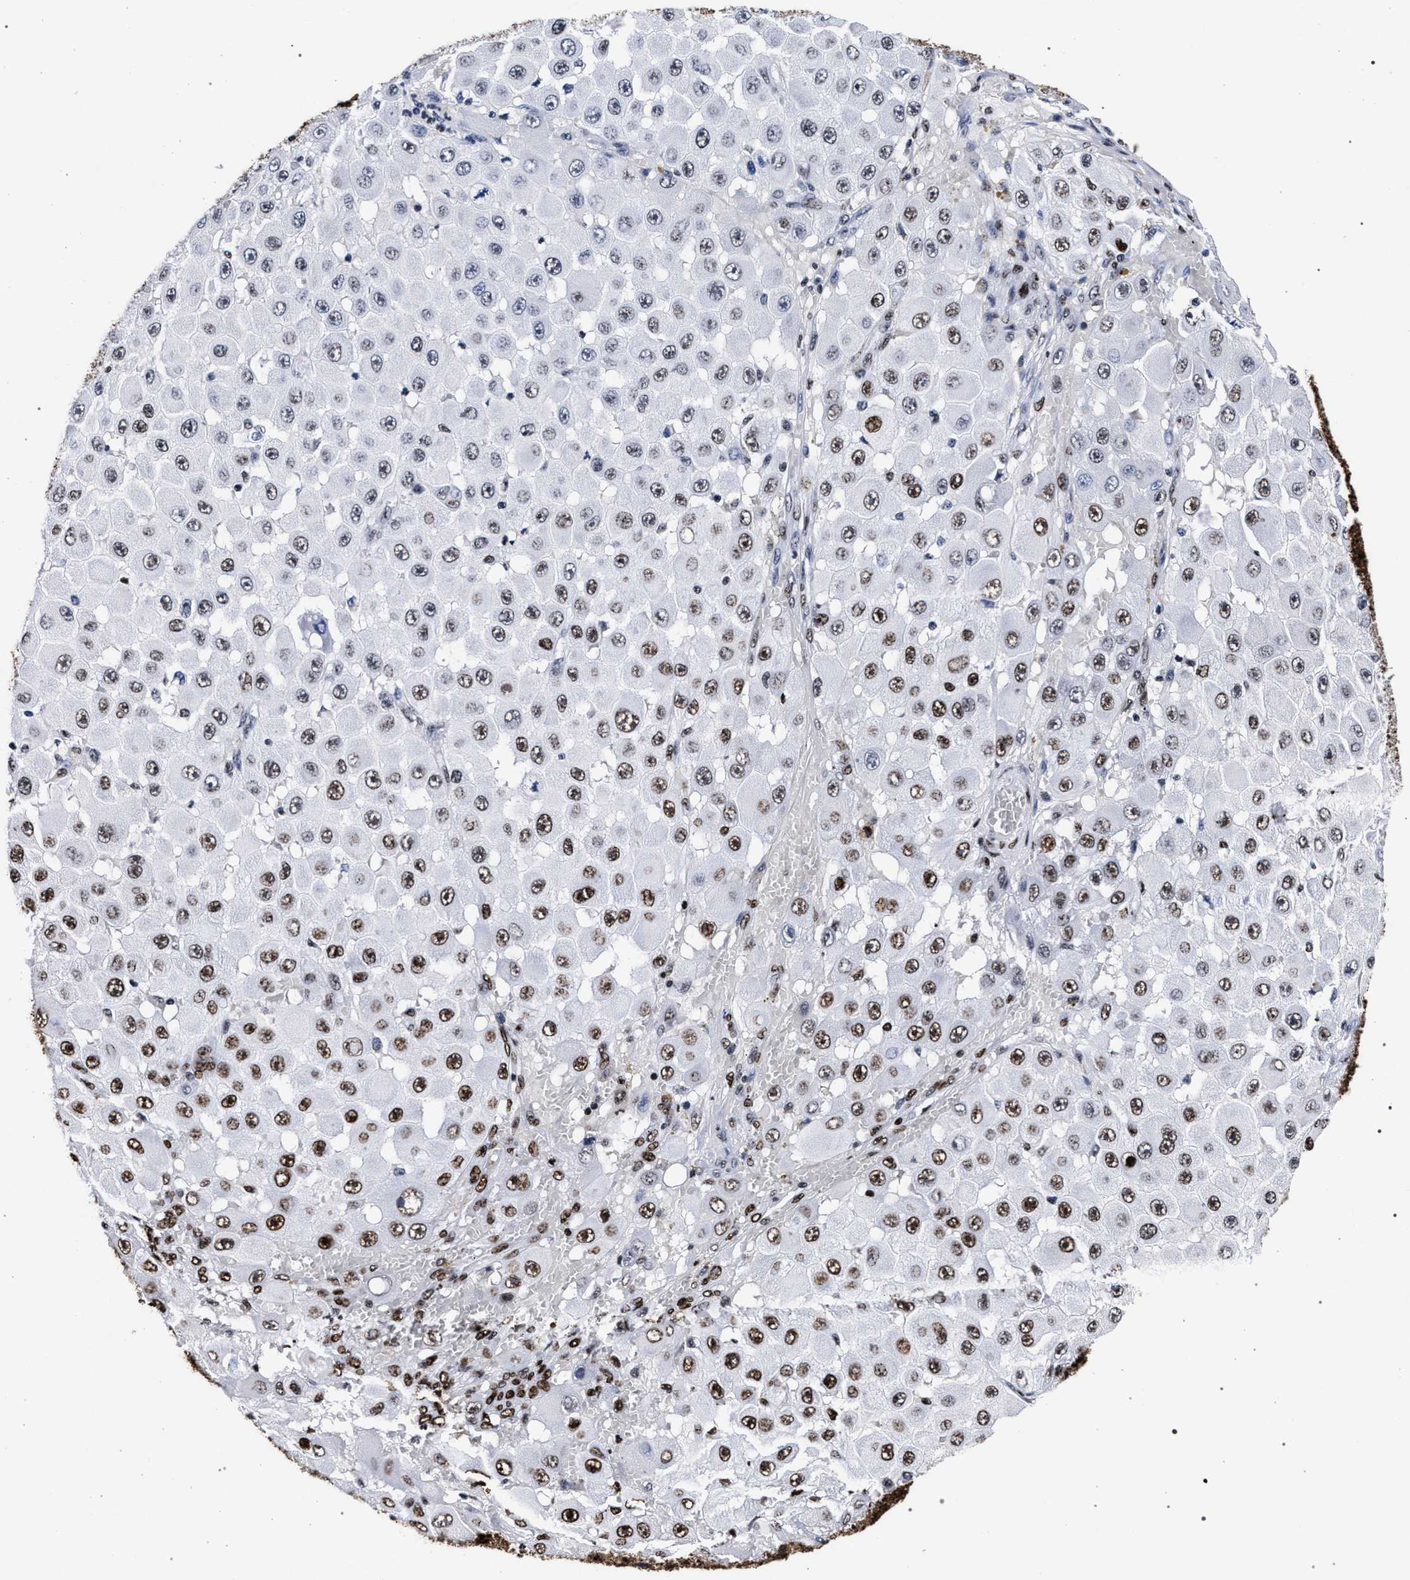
{"staining": {"intensity": "strong", "quantity": "25%-75%", "location": "nuclear"}, "tissue": "melanoma", "cell_type": "Tumor cells", "image_type": "cancer", "snomed": [{"axis": "morphology", "description": "Malignant melanoma, NOS"}, {"axis": "topography", "description": "Skin"}], "caption": "Protein expression analysis of human malignant melanoma reveals strong nuclear expression in about 25%-75% of tumor cells.", "gene": "HNRNPA1", "patient": {"sex": "female", "age": 81}}